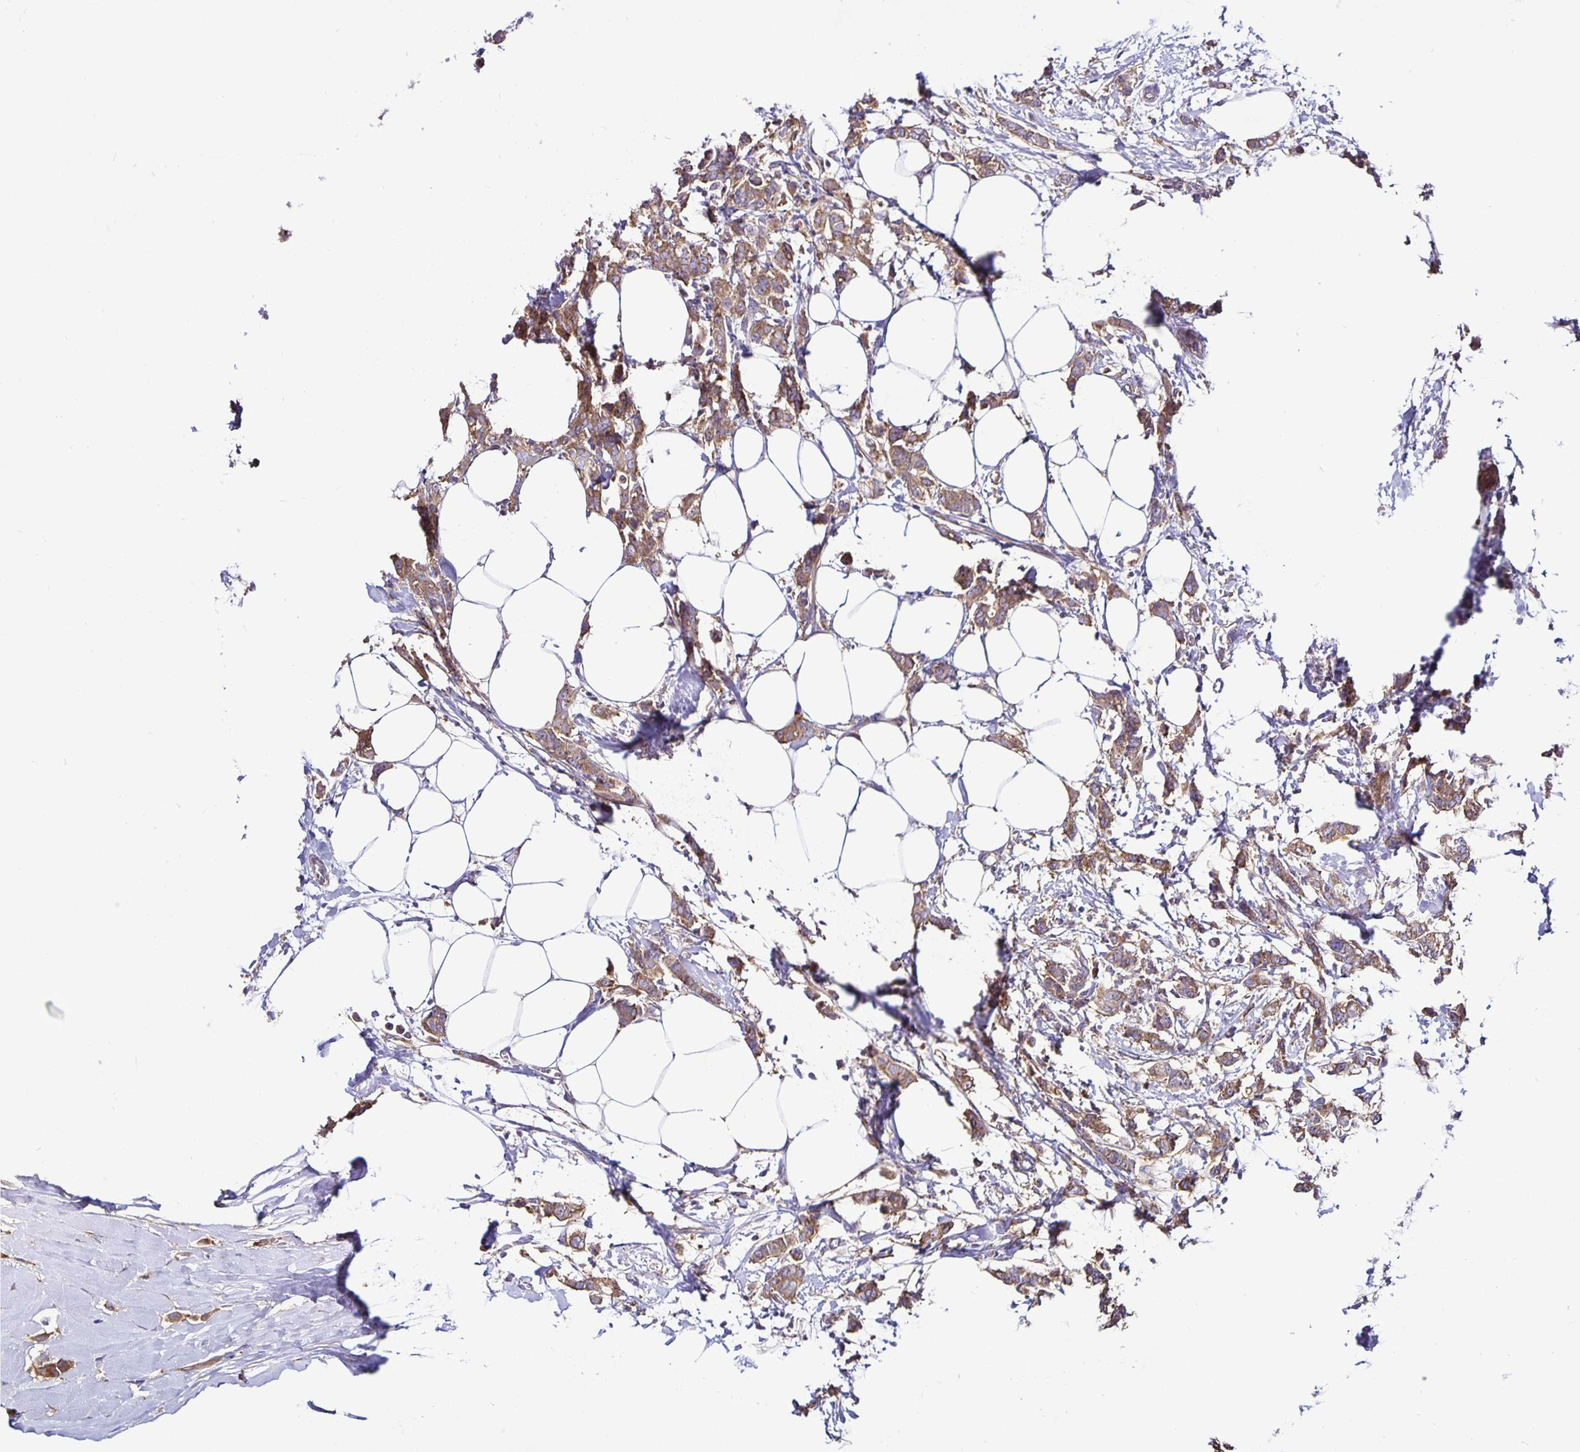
{"staining": {"intensity": "moderate", "quantity": ">75%", "location": "cytoplasmic/membranous"}, "tissue": "breast cancer", "cell_type": "Tumor cells", "image_type": "cancer", "snomed": [{"axis": "morphology", "description": "Duct carcinoma"}, {"axis": "topography", "description": "Breast"}], "caption": "High-magnification brightfield microscopy of breast cancer stained with DAB (brown) and counterstained with hematoxylin (blue). tumor cells exhibit moderate cytoplasmic/membranous expression is present in approximately>75% of cells.", "gene": "SNX5", "patient": {"sex": "female", "age": 40}}